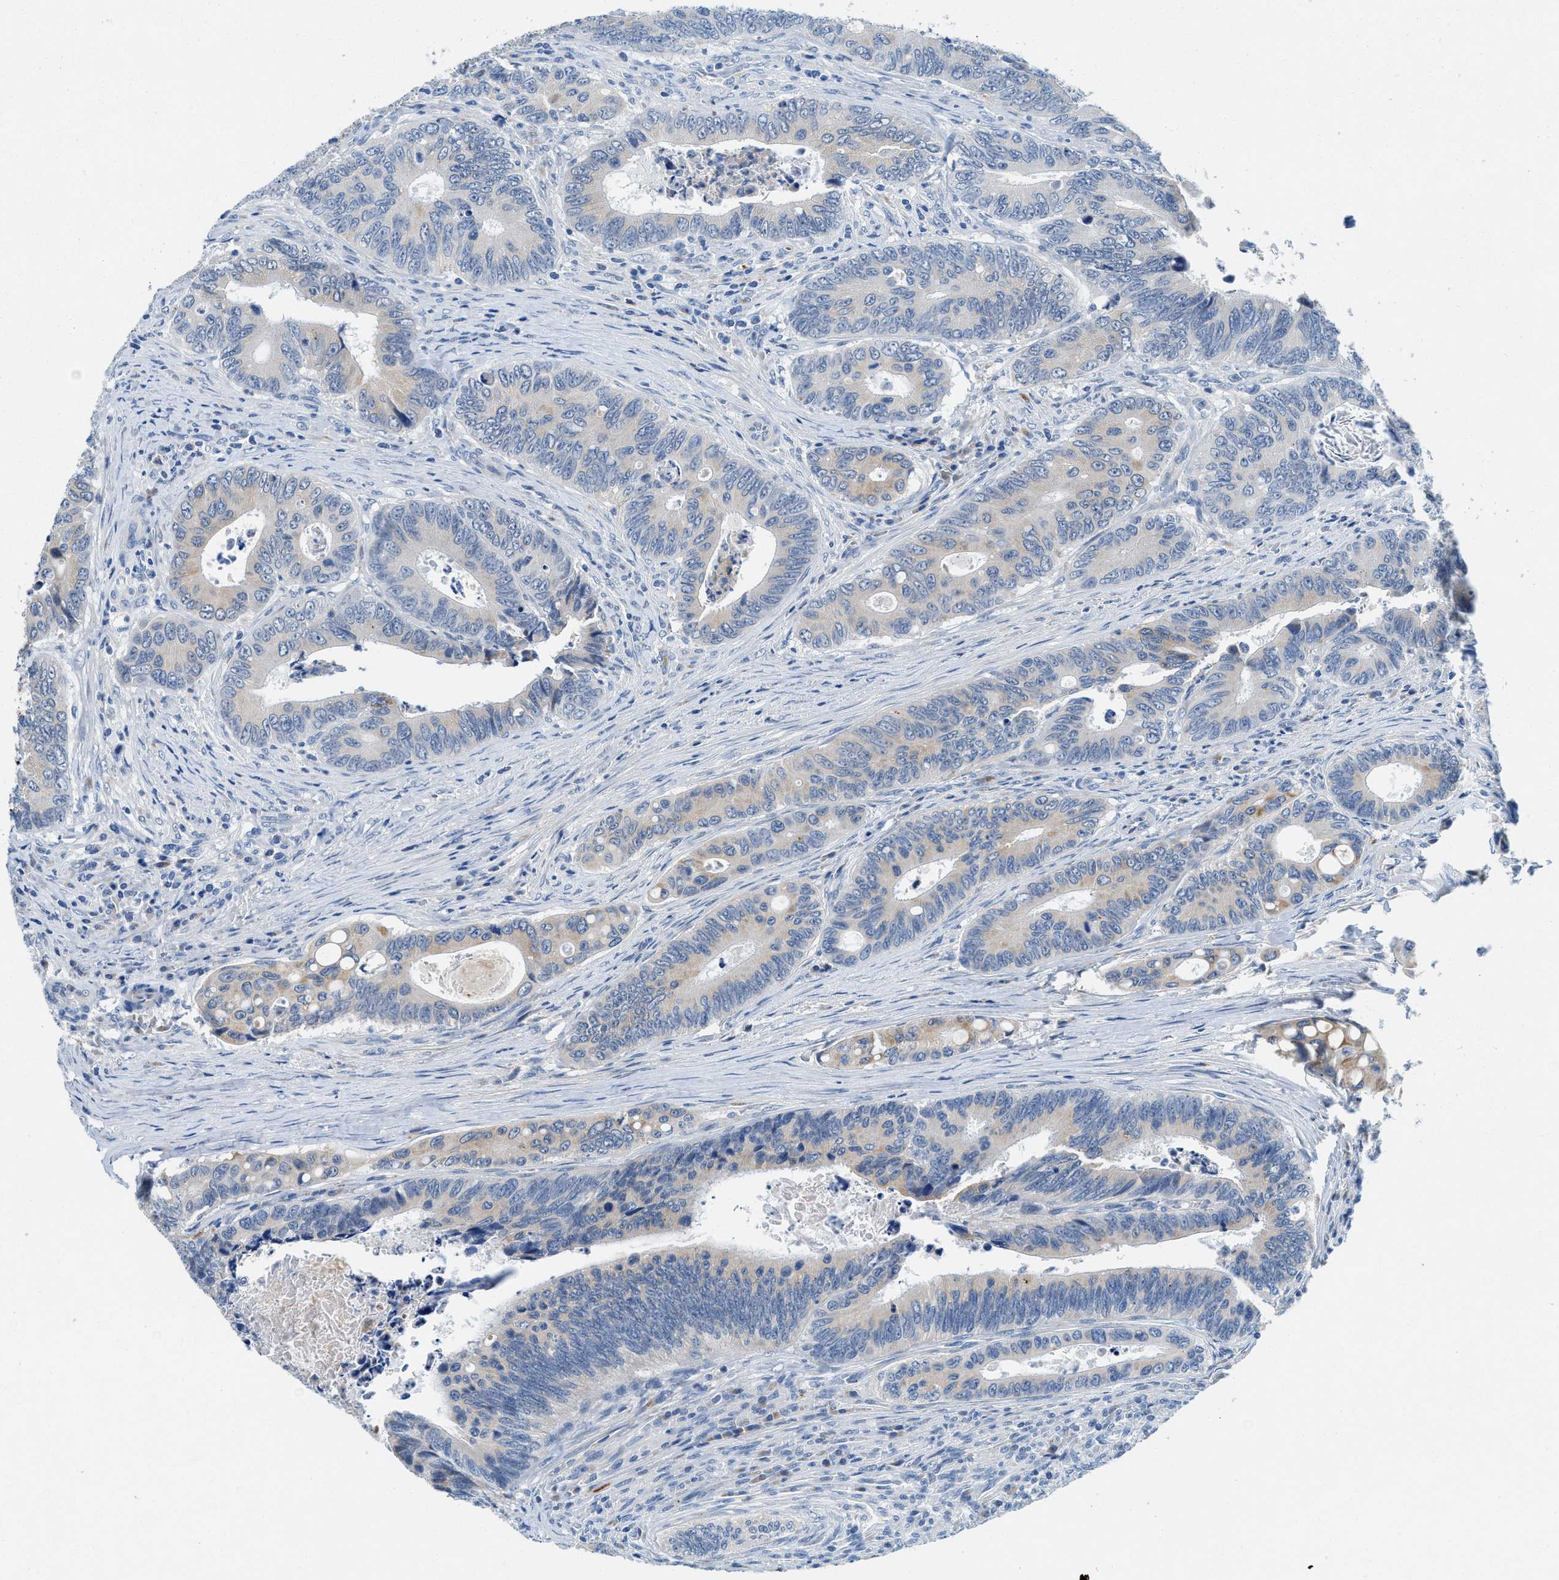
{"staining": {"intensity": "weak", "quantity": "<25%", "location": "cytoplasmic/membranous"}, "tissue": "colorectal cancer", "cell_type": "Tumor cells", "image_type": "cancer", "snomed": [{"axis": "morphology", "description": "Inflammation, NOS"}, {"axis": "morphology", "description": "Adenocarcinoma, NOS"}, {"axis": "topography", "description": "Colon"}], "caption": "Tumor cells are negative for protein expression in human colorectal cancer.", "gene": "TSPAN3", "patient": {"sex": "male", "age": 72}}